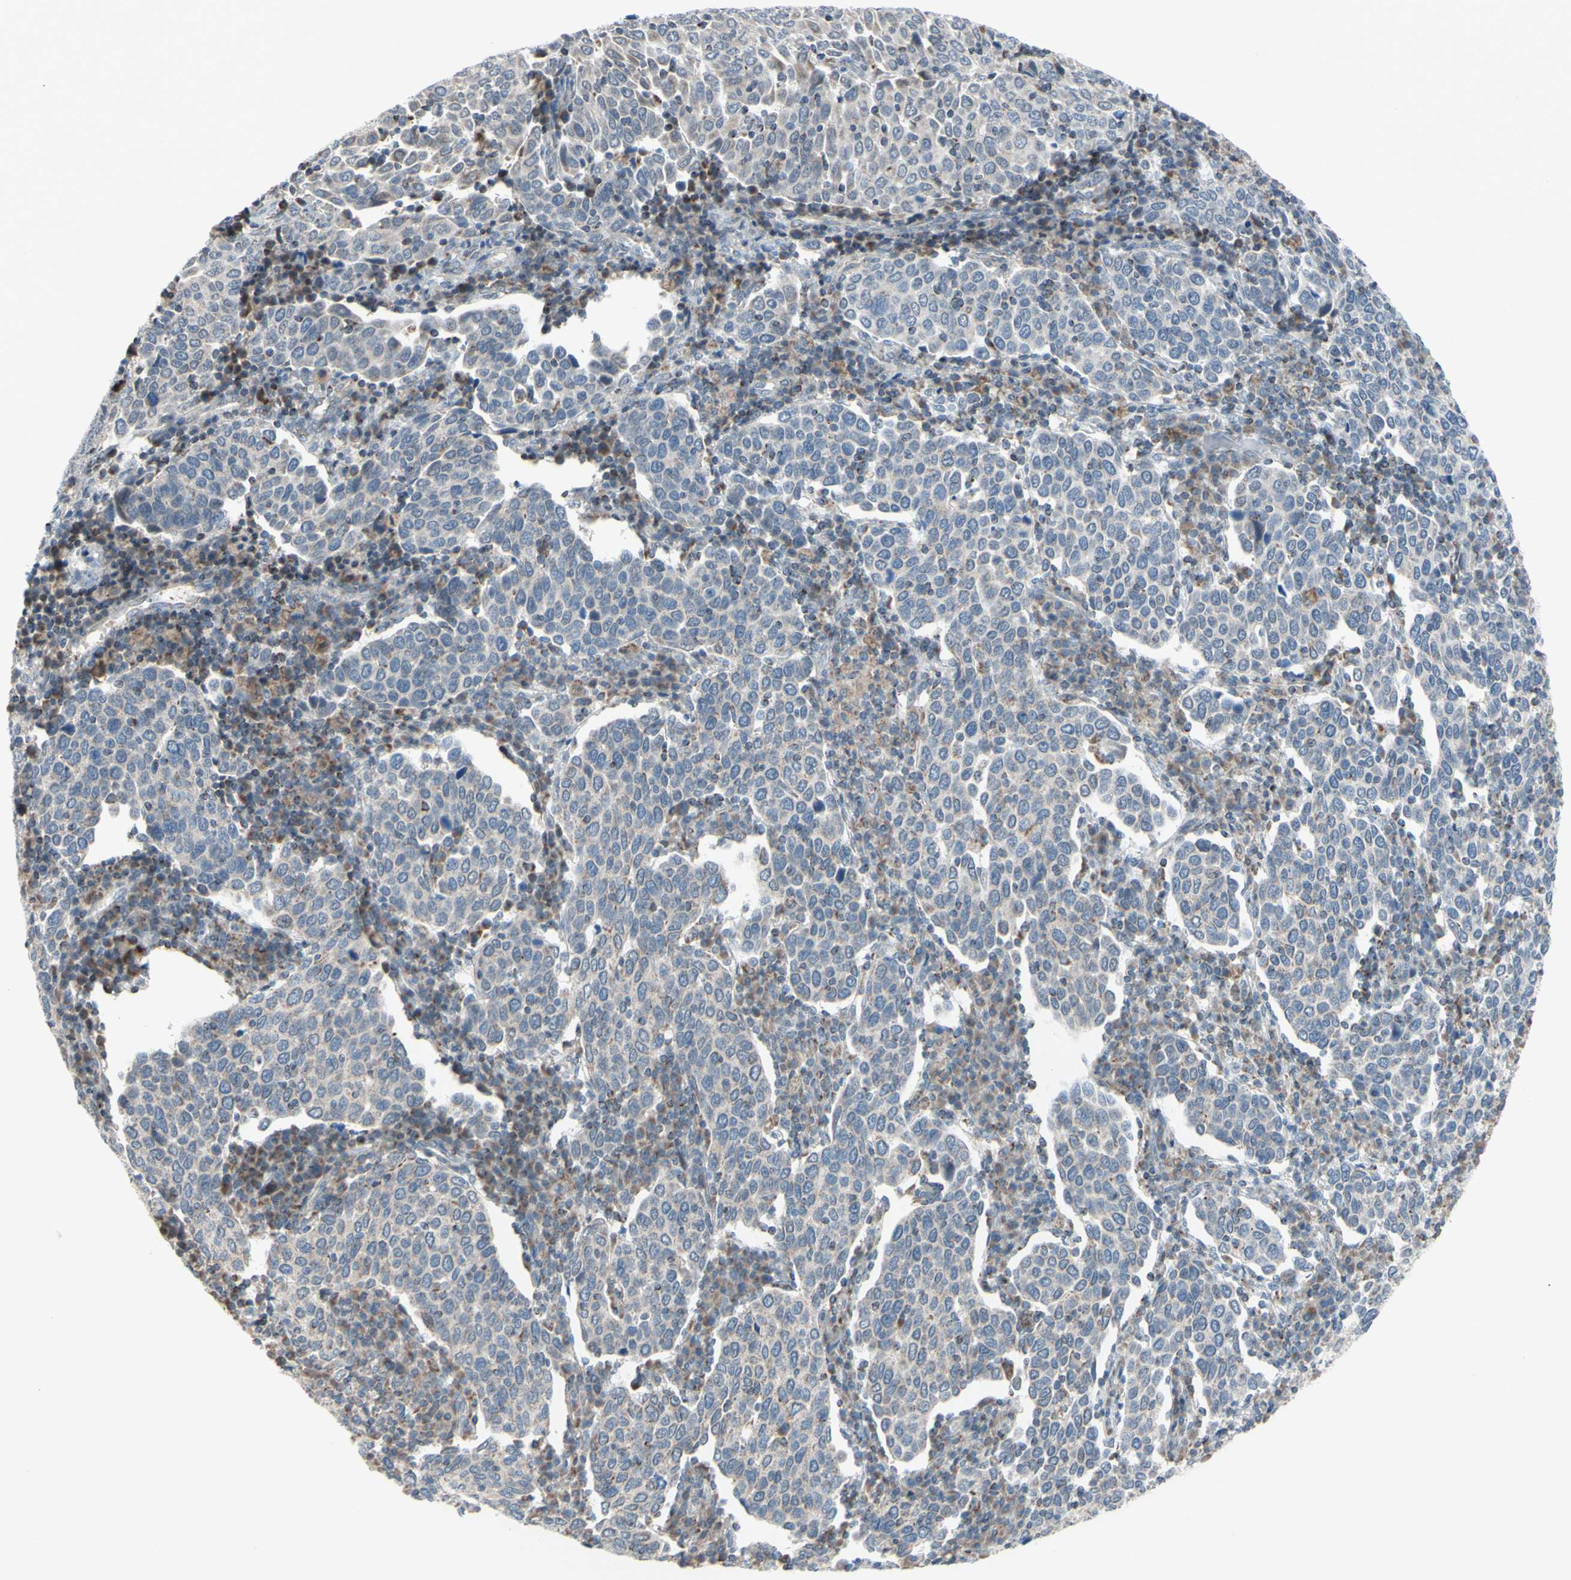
{"staining": {"intensity": "weak", "quantity": "25%-75%", "location": "cytoplasmic/membranous"}, "tissue": "cervical cancer", "cell_type": "Tumor cells", "image_type": "cancer", "snomed": [{"axis": "morphology", "description": "Squamous cell carcinoma, NOS"}, {"axis": "topography", "description": "Cervix"}], "caption": "This micrograph displays cervical cancer stained with immunohistochemistry to label a protein in brown. The cytoplasmic/membranous of tumor cells show weak positivity for the protein. Nuclei are counter-stained blue.", "gene": "GLT8D1", "patient": {"sex": "female", "age": 40}}